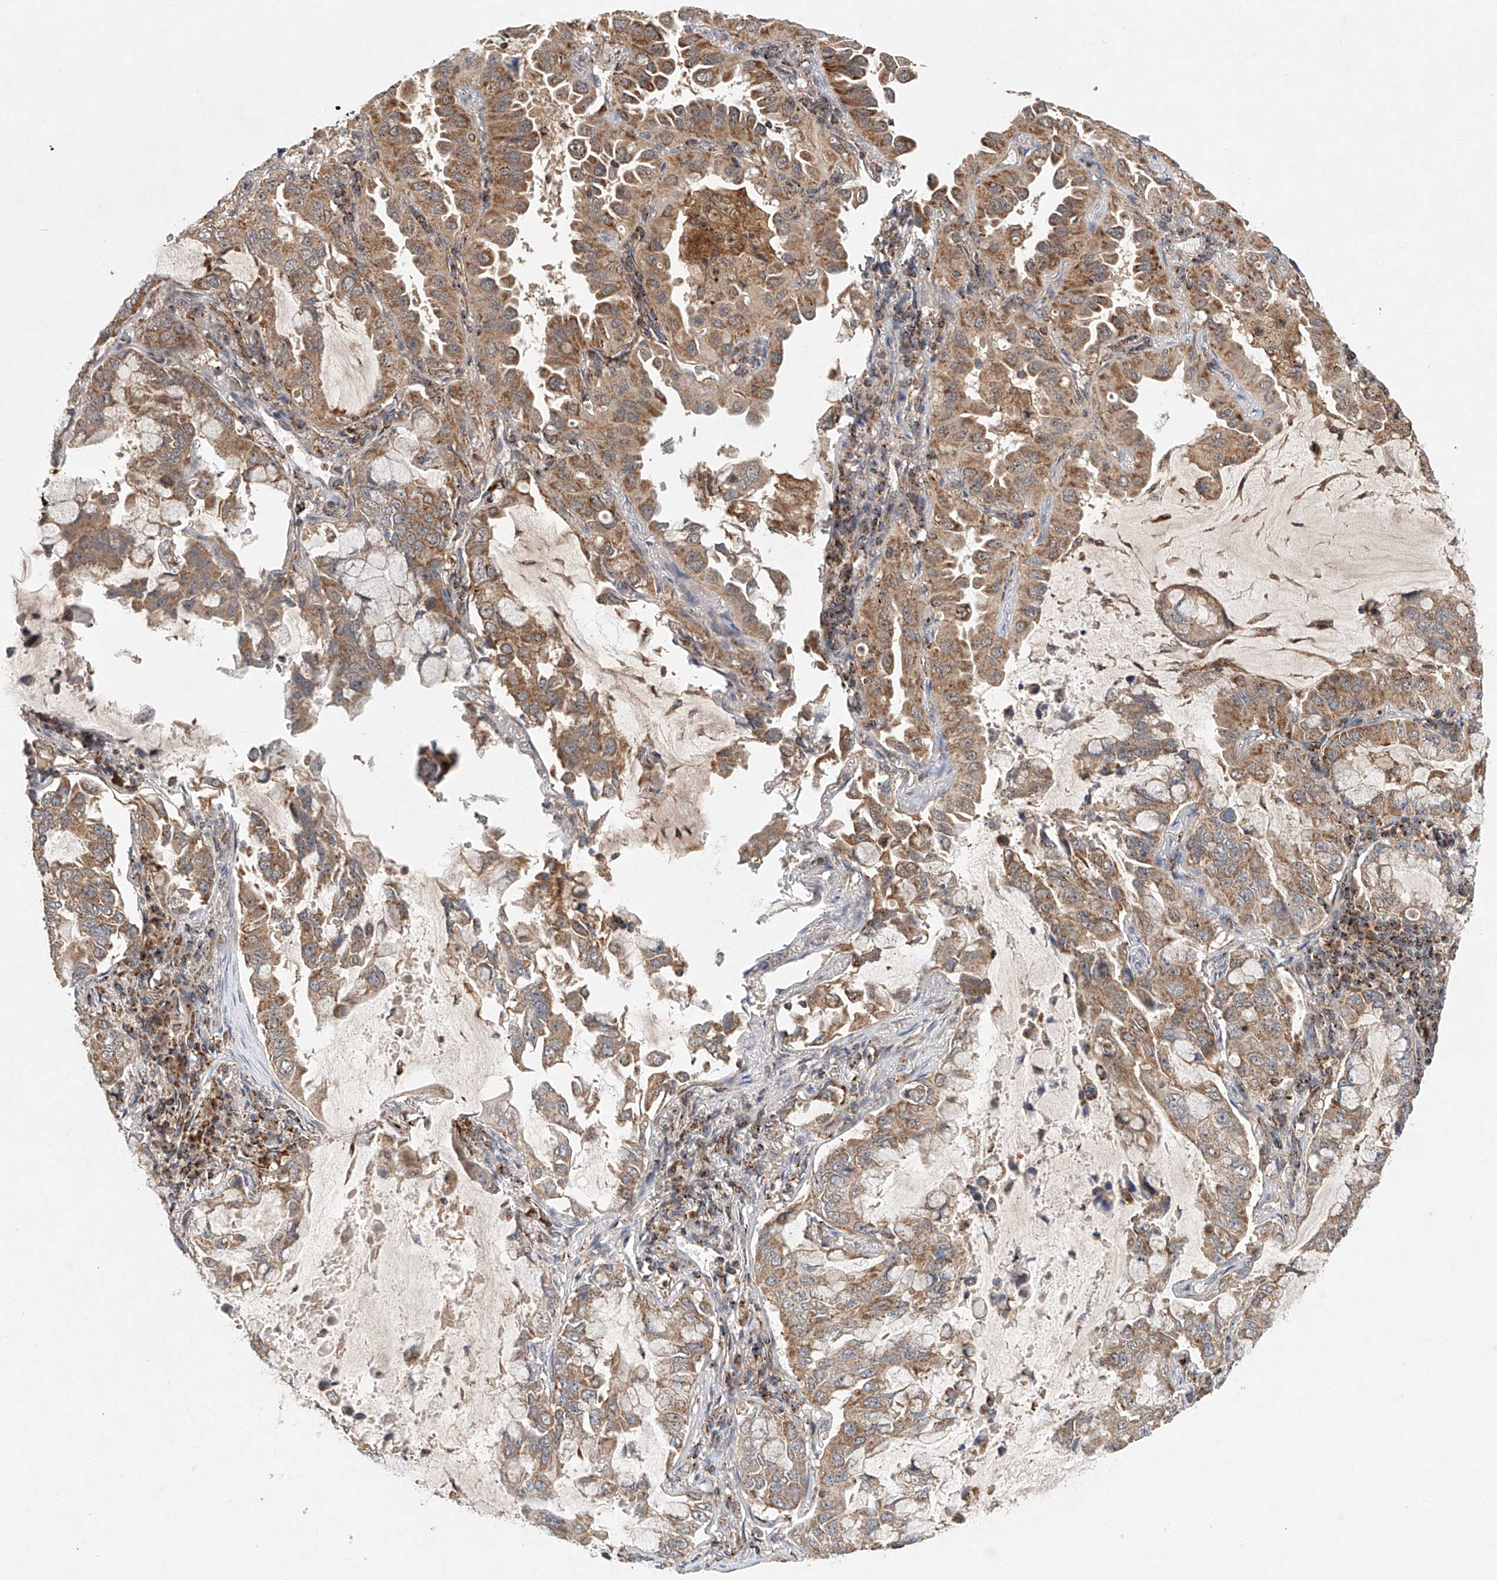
{"staining": {"intensity": "moderate", "quantity": ">75%", "location": "cytoplasmic/membranous"}, "tissue": "lung cancer", "cell_type": "Tumor cells", "image_type": "cancer", "snomed": [{"axis": "morphology", "description": "Adenocarcinoma, NOS"}, {"axis": "topography", "description": "Lung"}], "caption": "This image shows immunohistochemistry staining of adenocarcinoma (lung), with medium moderate cytoplasmic/membranous staining in about >75% of tumor cells.", "gene": "DCAF11", "patient": {"sex": "male", "age": 64}}